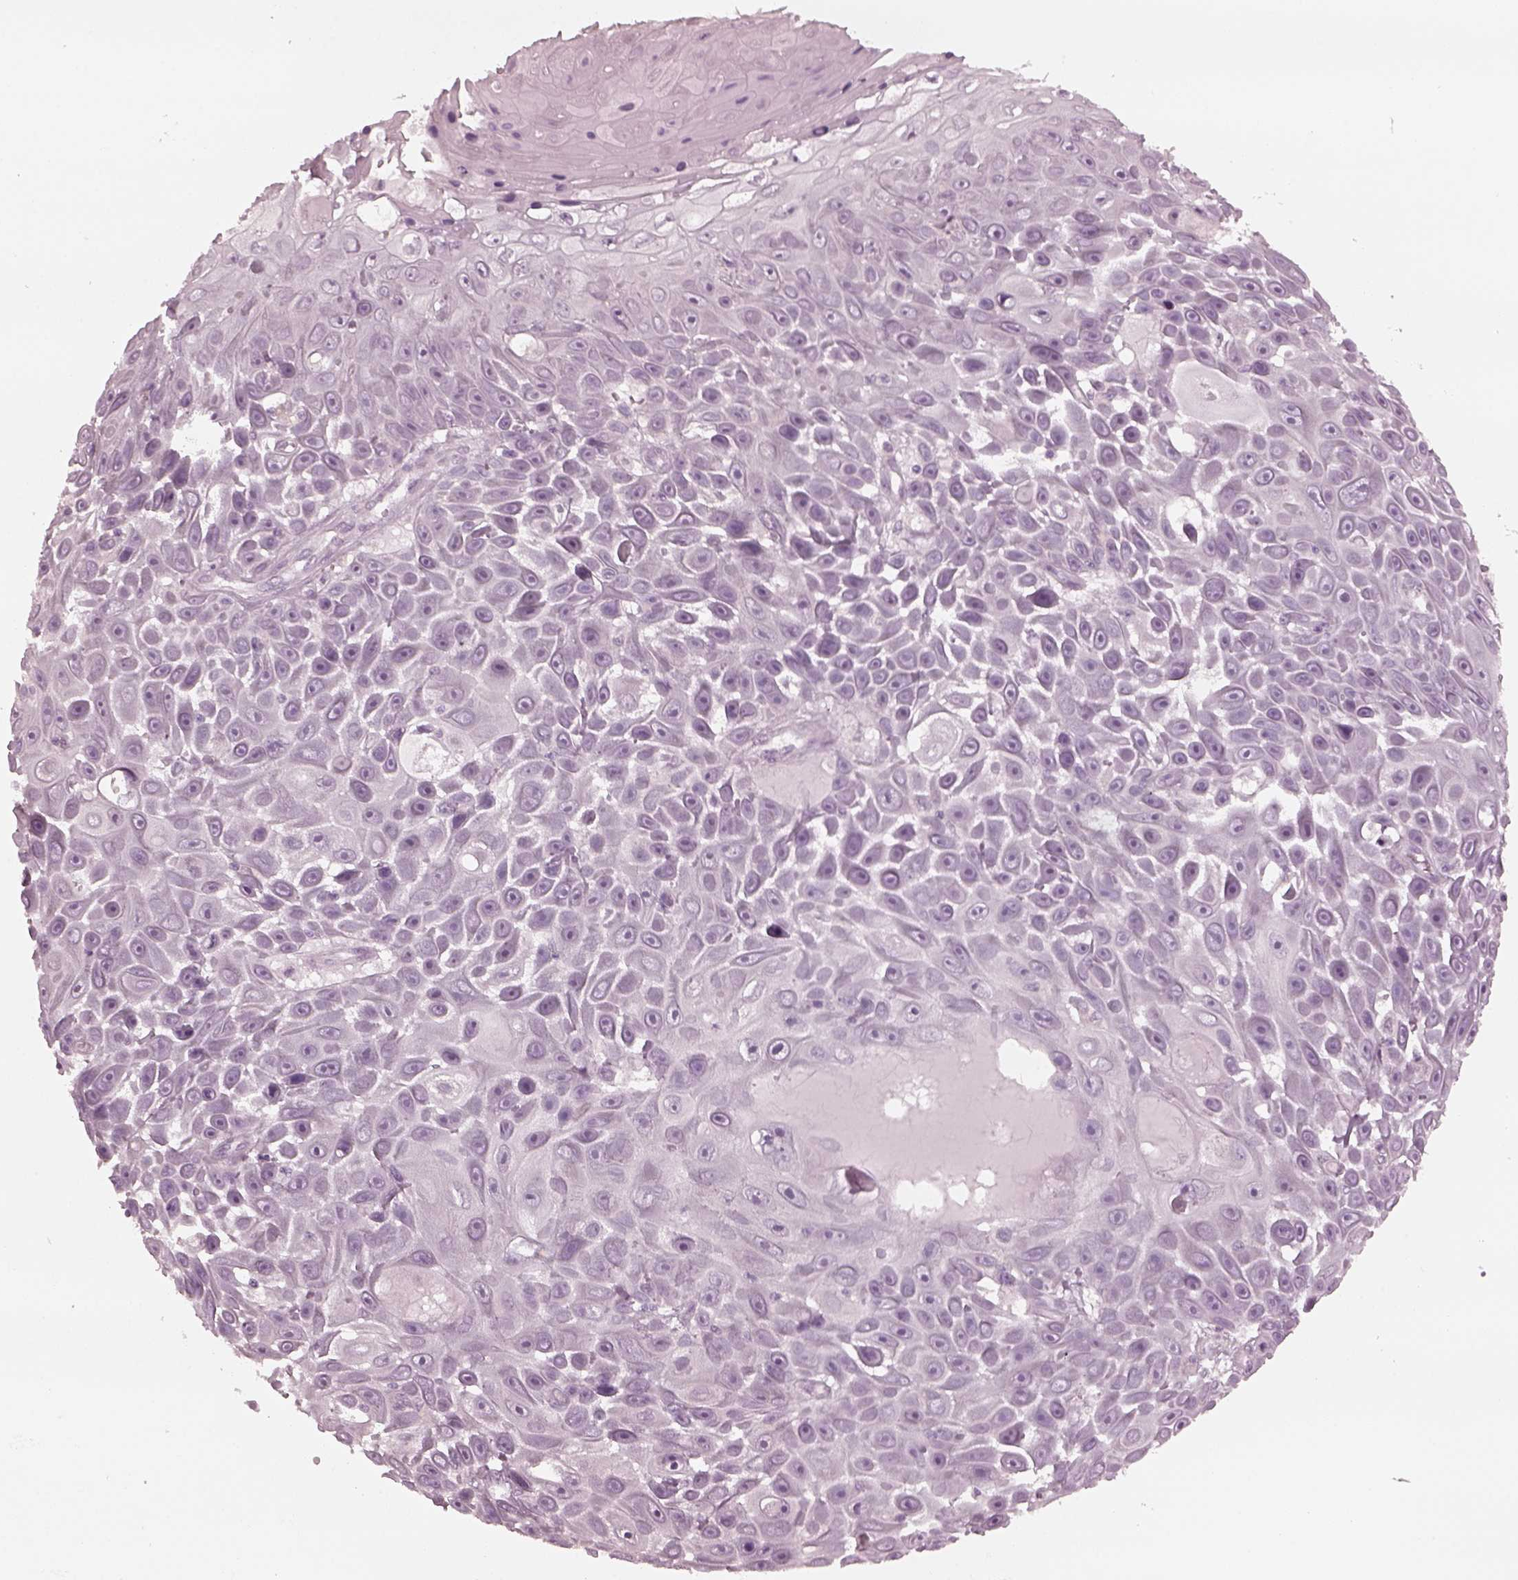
{"staining": {"intensity": "negative", "quantity": "none", "location": "none"}, "tissue": "skin cancer", "cell_type": "Tumor cells", "image_type": "cancer", "snomed": [{"axis": "morphology", "description": "Squamous cell carcinoma, NOS"}, {"axis": "topography", "description": "Skin"}], "caption": "Immunohistochemical staining of human skin squamous cell carcinoma displays no significant positivity in tumor cells.", "gene": "CCDC170", "patient": {"sex": "male", "age": 82}}